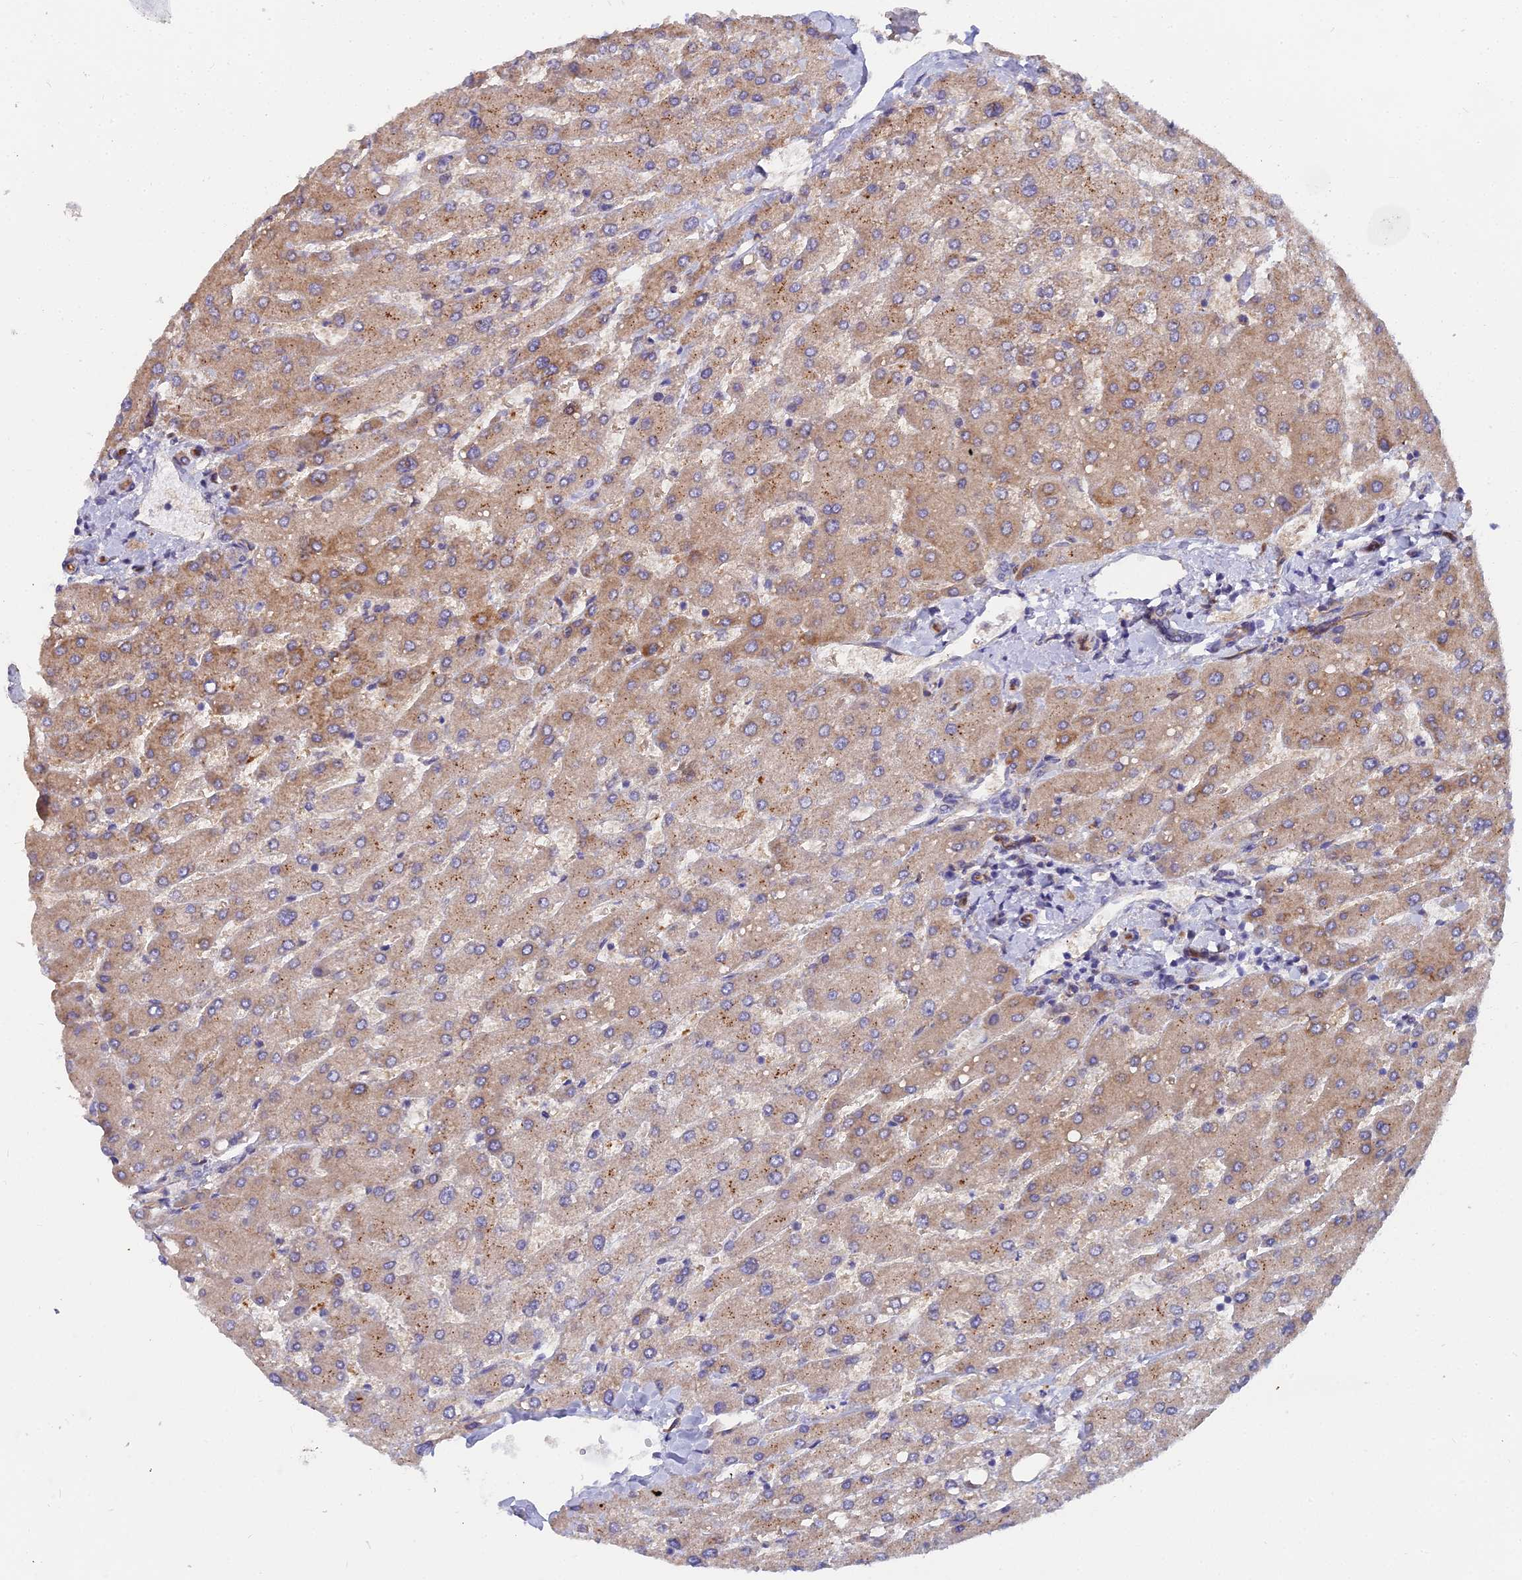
{"staining": {"intensity": "negative", "quantity": "none", "location": "none"}, "tissue": "liver", "cell_type": "Cholangiocytes", "image_type": "normal", "snomed": [{"axis": "morphology", "description": "Normal tissue, NOS"}, {"axis": "topography", "description": "Liver"}], "caption": "Image shows no protein expression in cholangiocytes of normal liver. The staining is performed using DAB (3,3'-diaminobenzidine) brown chromogen with nuclei counter-stained in using hematoxylin.", "gene": "RDX", "patient": {"sex": "male", "age": 55}}